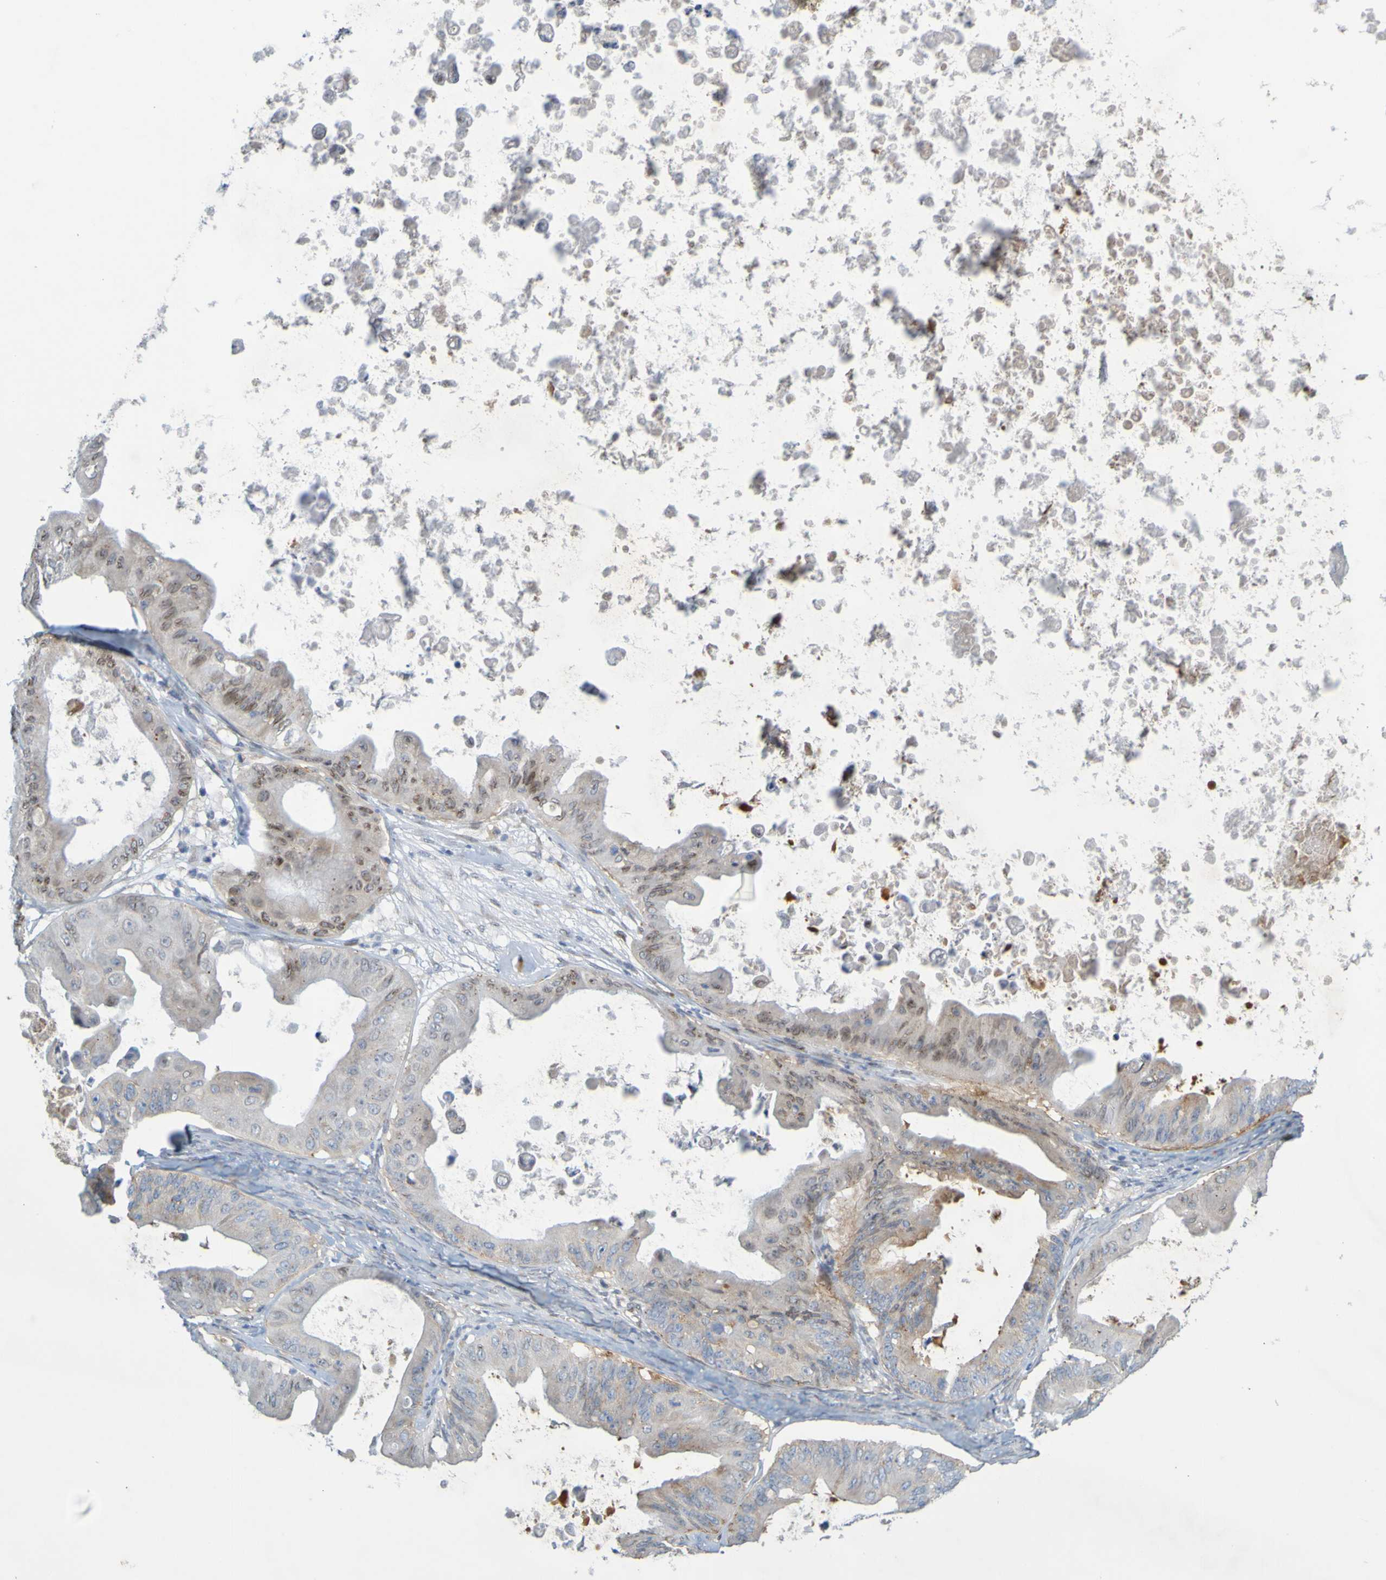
{"staining": {"intensity": "weak", "quantity": ">75%", "location": "cytoplasmic/membranous,nuclear"}, "tissue": "ovarian cancer", "cell_type": "Tumor cells", "image_type": "cancer", "snomed": [{"axis": "morphology", "description": "Cystadenocarcinoma, mucinous, NOS"}, {"axis": "topography", "description": "Ovary"}], "caption": "A brown stain highlights weak cytoplasmic/membranous and nuclear staining of a protein in human ovarian mucinous cystadenocarcinoma tumor cells.", "gene": "MAG", "patient": {"sex": "female", "age": 37}}